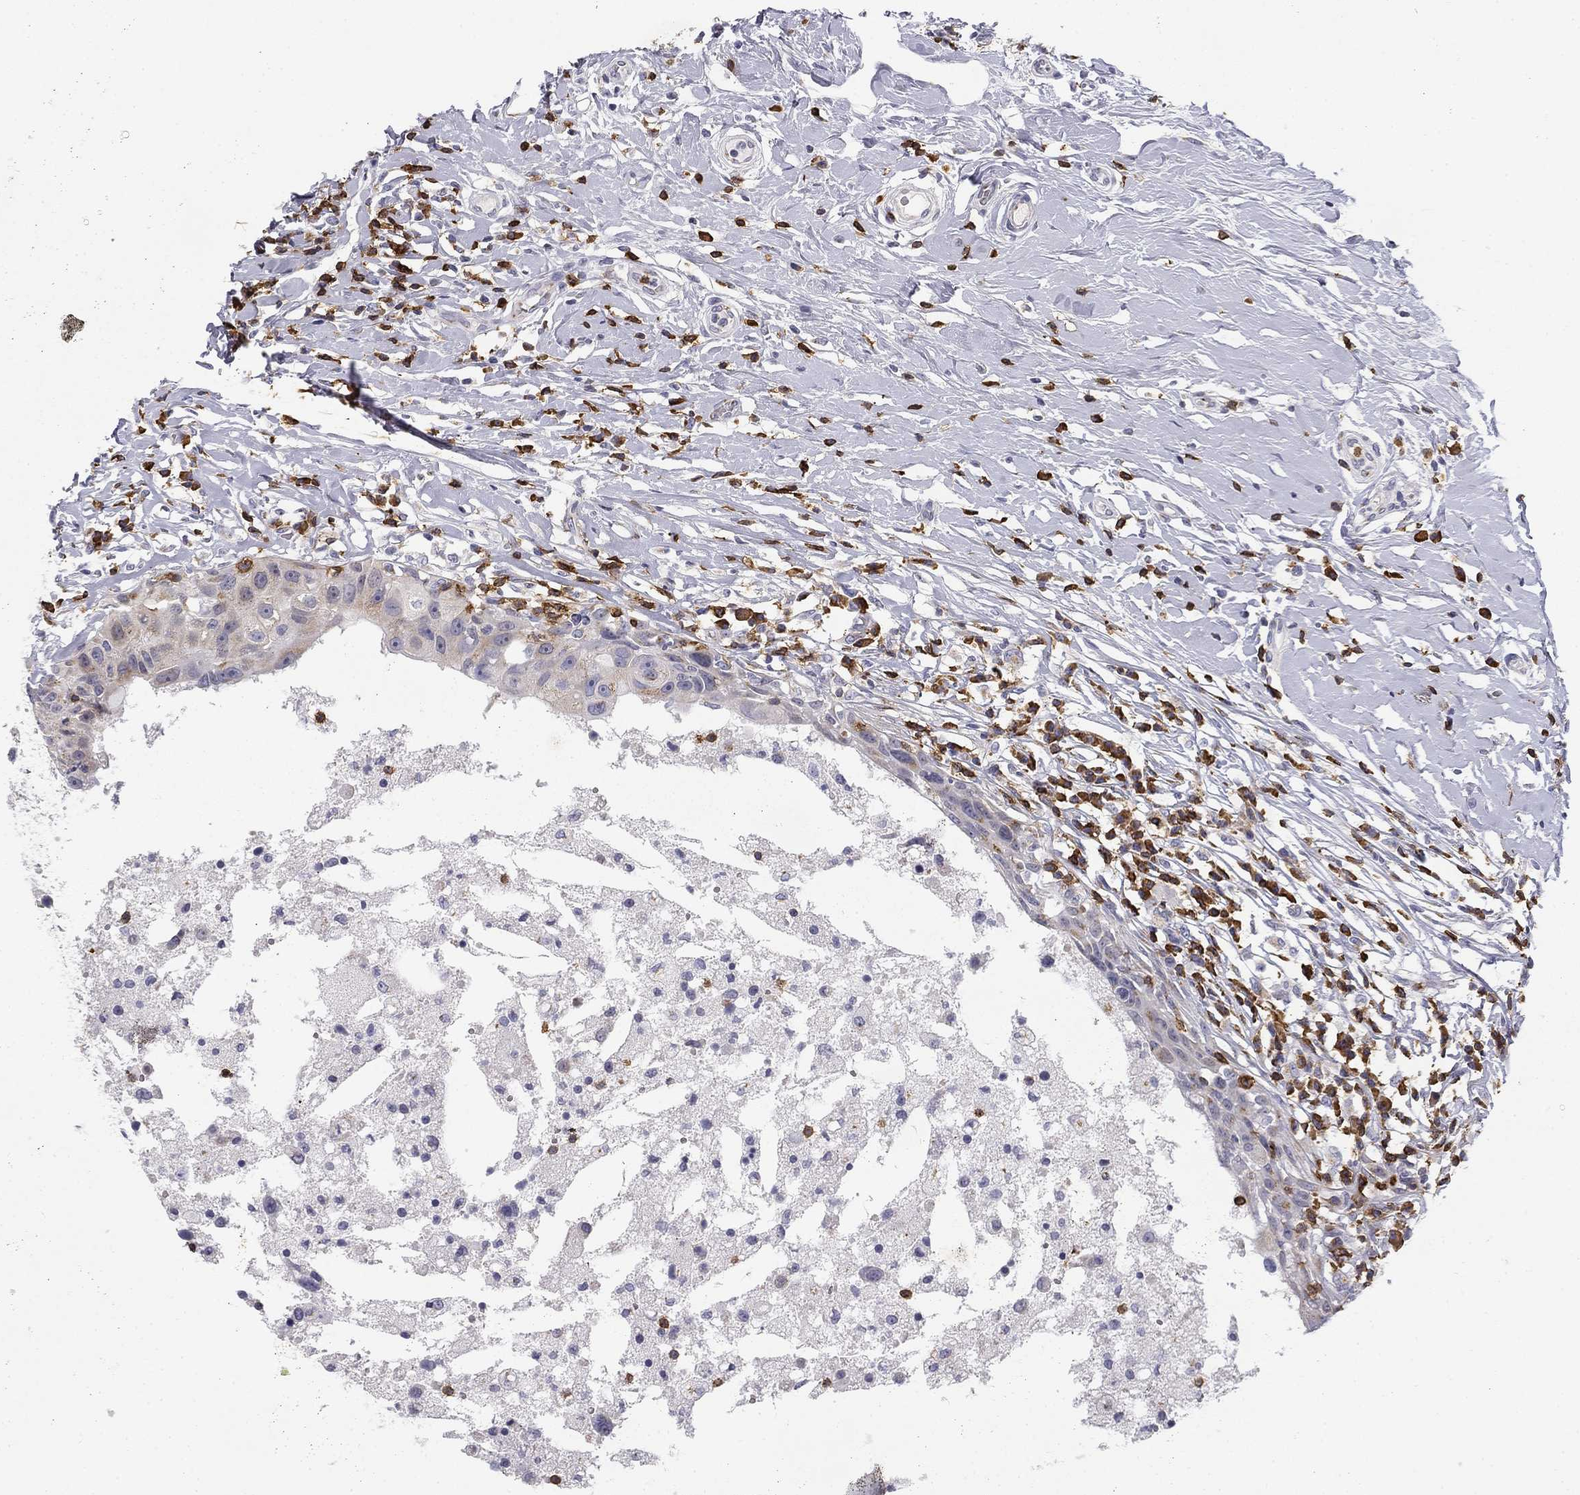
{"staining": {"intensity": "weak", "quantity": "<25%", "location": "cytoplasmic/membranous"}, "tissue": "breast cancer", "cell_type": "Tumor cells", "image_type": "cancer", "snomed": [{"axis": "morphology", "description": "Duct carcinoma"}, {"axis": "topography", "description": "Breast"}], "caption": "Breast invasive ductal carcinoma stained for a protein using immunohistochemistry demonstrates no staining tumor cells.", "gene": "TRAT1", "patient": {"sex": "female", "age": 27}}